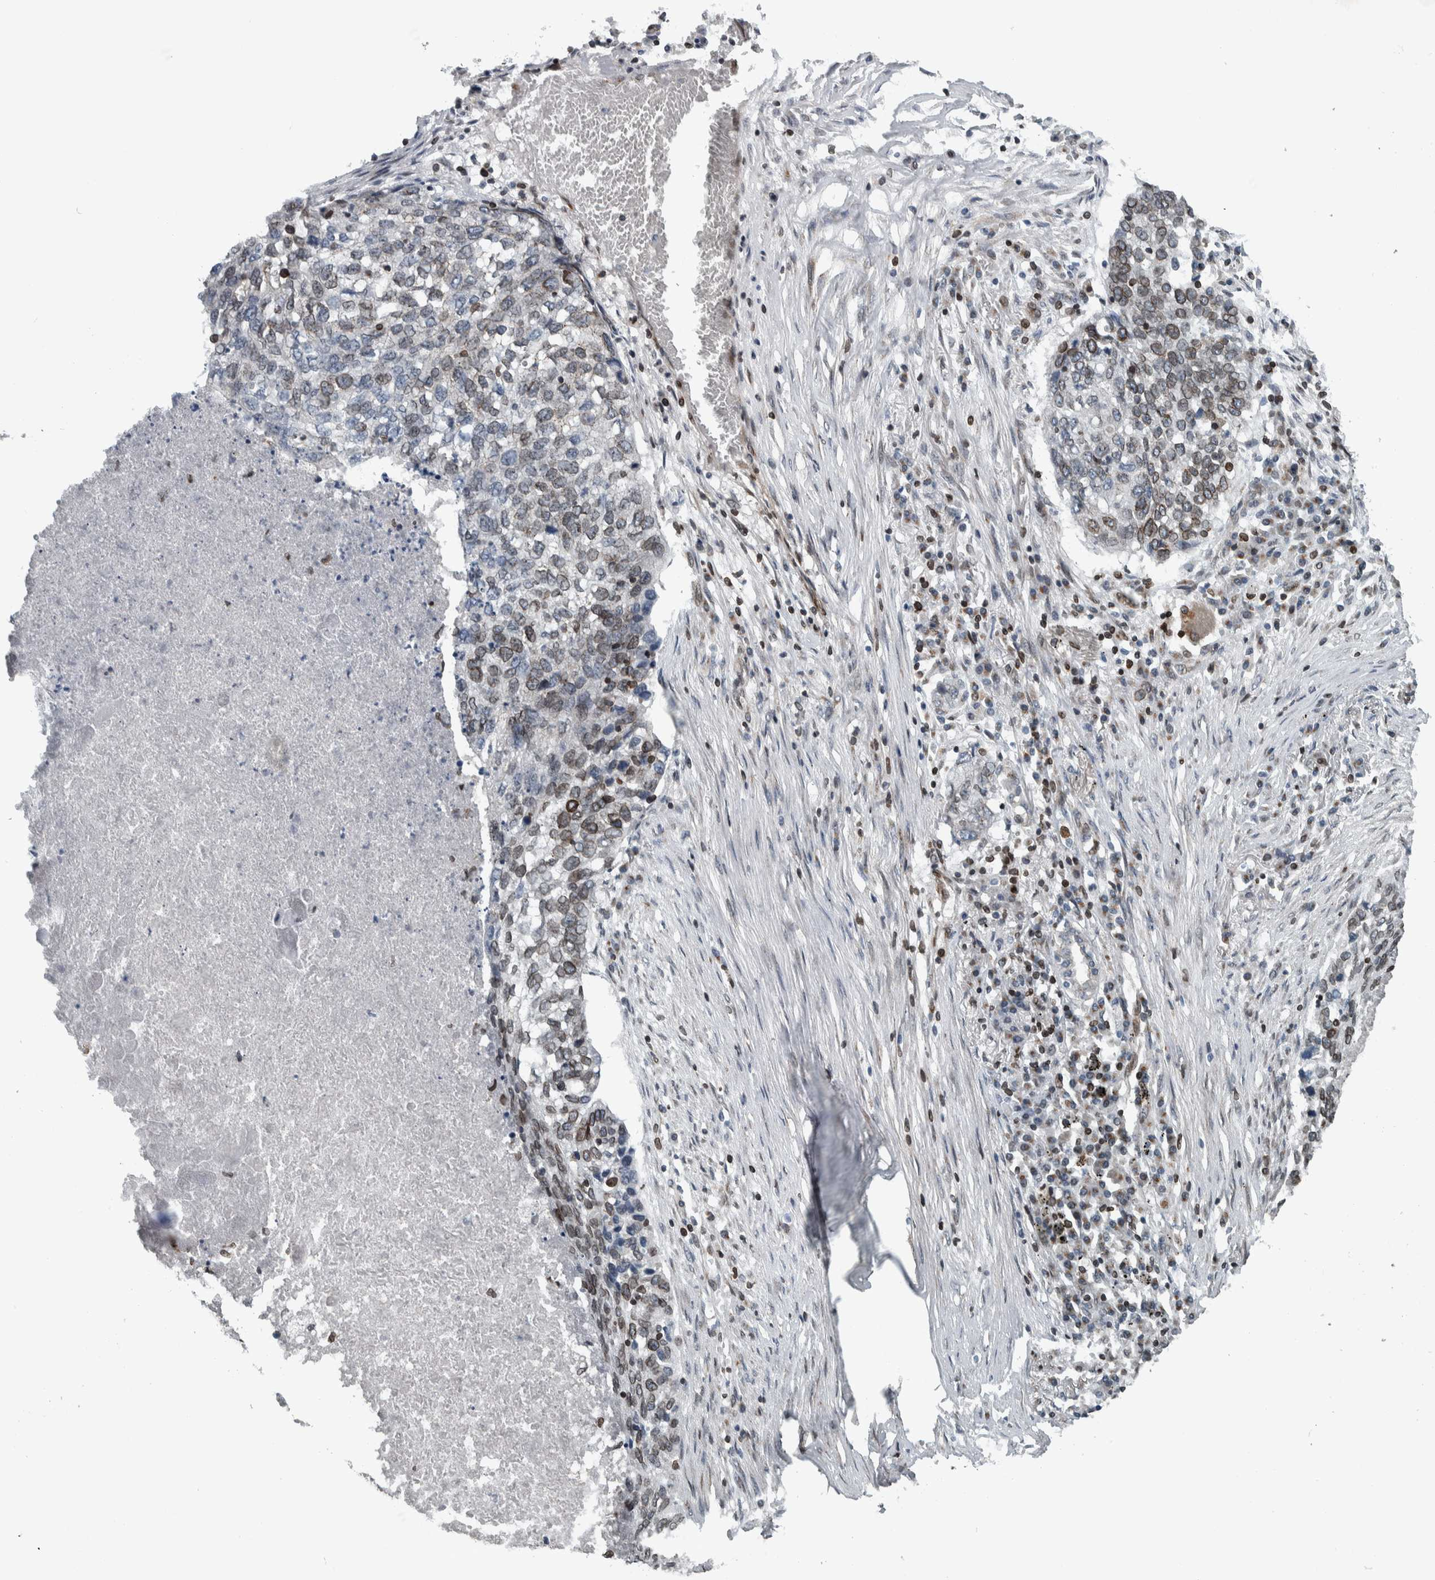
{"staining": {"intensity": "moderate", "quantity": "<25%", "location": "cytoplasmic/membranous,nuclear"}, "tissue": "lung cancer", "cell_type": "Tumor cells", "image_type": "cancer", "snomed": [{"axis": "morphology", "description": "Squamous cell carcinoma, NOS"}, {"axis": "topography", "description": "Lung"}], "caption": "Lung cancer (squamous cell carcinoma) tissue displays moderate cytoplasmic/membranous and nuclear expression in about <25% of tumor cells, visualized by immunohistochemistry.", "gene": "FAM135B", "patient": {"sex": "female", "age": 63}}